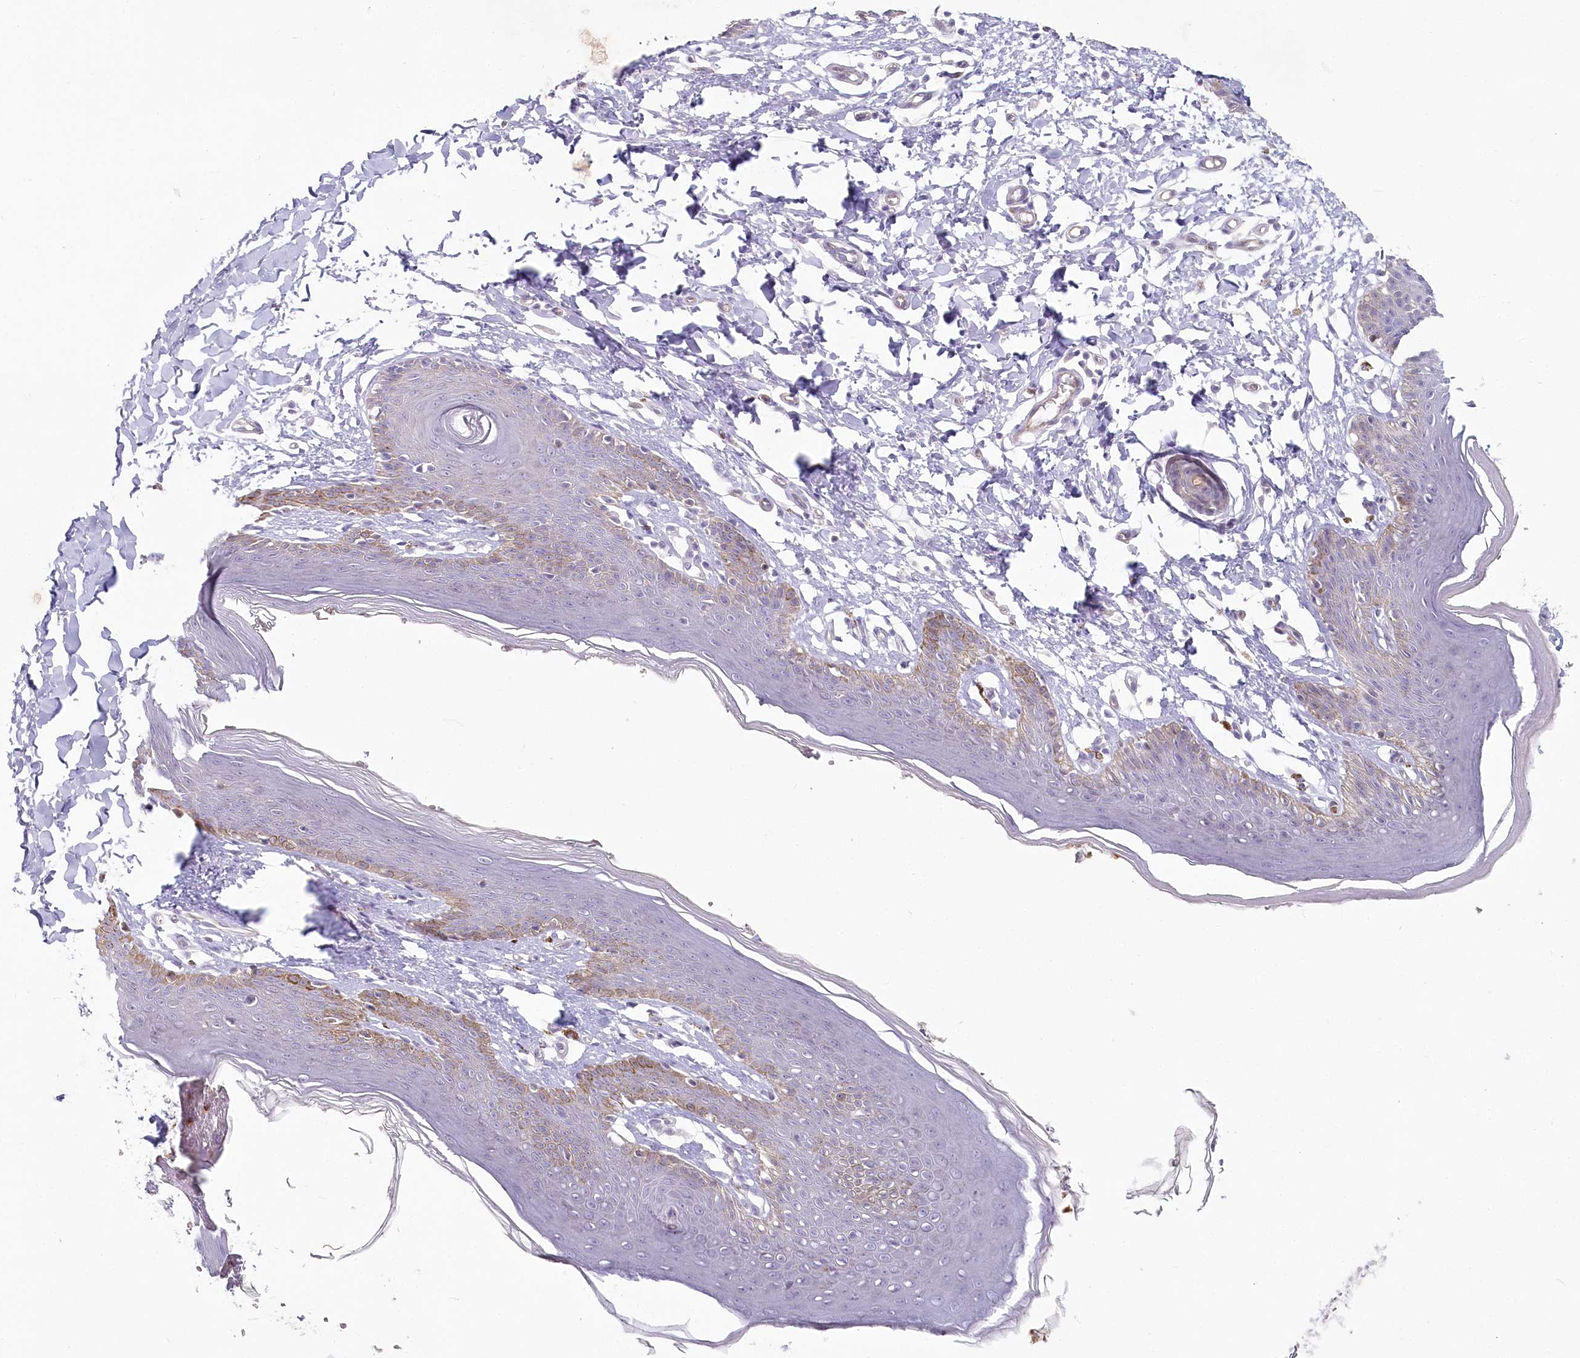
{"staining": {"intensity": "moderate", "quantity": "<25%", "location": "cytoplasmic/membranous"}, "tissue": "skin", "cell_type": "Epidermal cells", "image_type": "normal", "snomed": [{"axis": "morphology", "description": "Normal tissue, NOS"}, {"axis": "topography", "description": "Vulva"}], "caption": "Brown immunohistochemical staining in normal human skin exhibits moderate cytoplasmic/membranous positivity in approximately <25% of epidermal cells. Nuclei are stained in blue.", "gene": "ABHD8", "patient": {"sex": "female", "age": 66}}